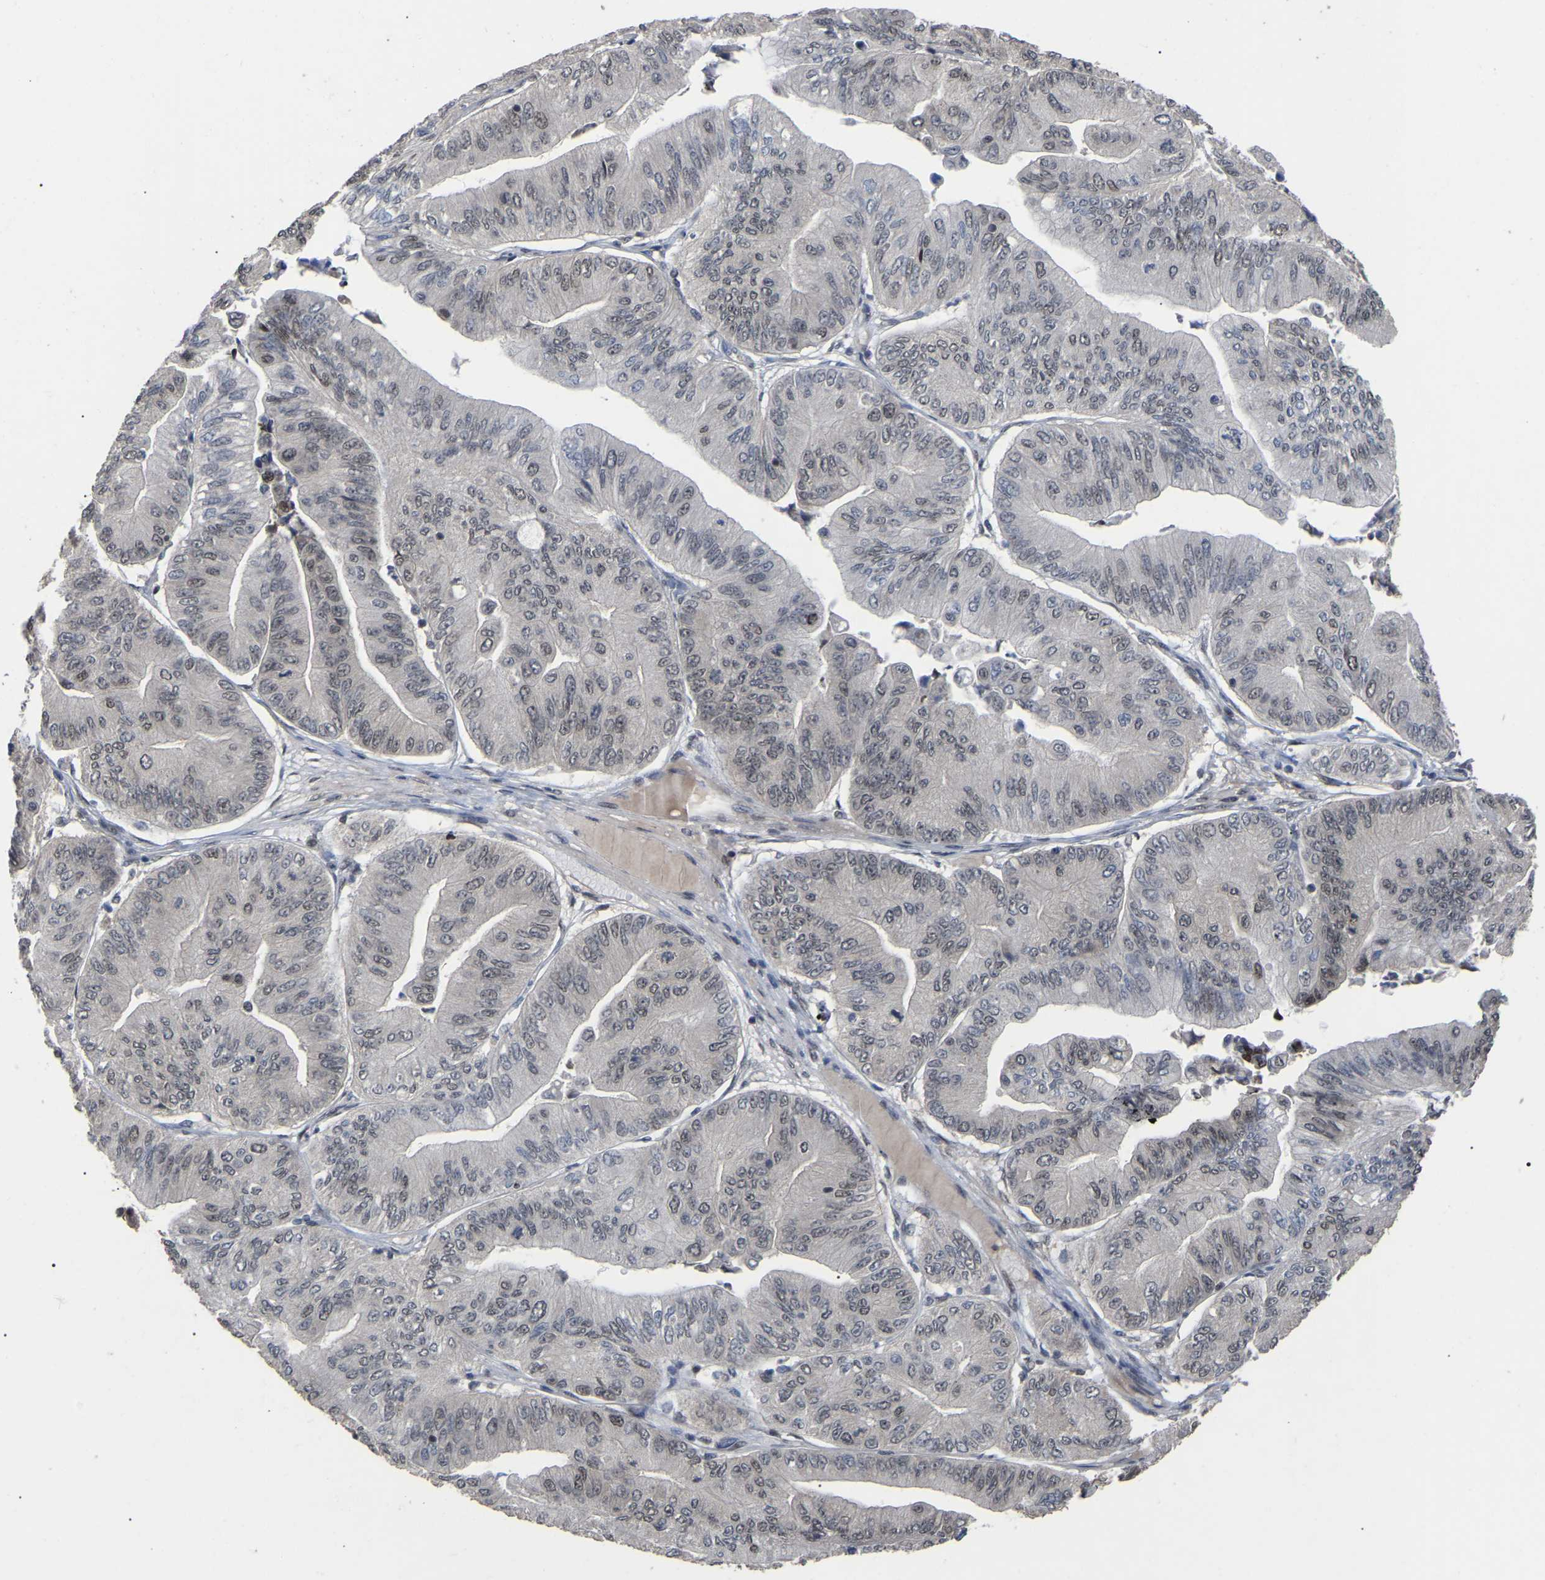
{"staining": {"intensity": "weak", "quantity": "<25%", "location": "nuclear"}, "tissue": "ovarian cancer", "cell_type": "Tumor cells", "image_type": "cancer", "snomed": [{"axis": "morphology", "description": "Cystadenocarcinoma, mucinous, NOS"}, {"axis": "topography", "description": "Ovary"}], "caption": "There is no significant staining in tumor cells of ovarian cancer.", "gene": "JAZF1", "patient": {"sex": "female", "age": 61}}